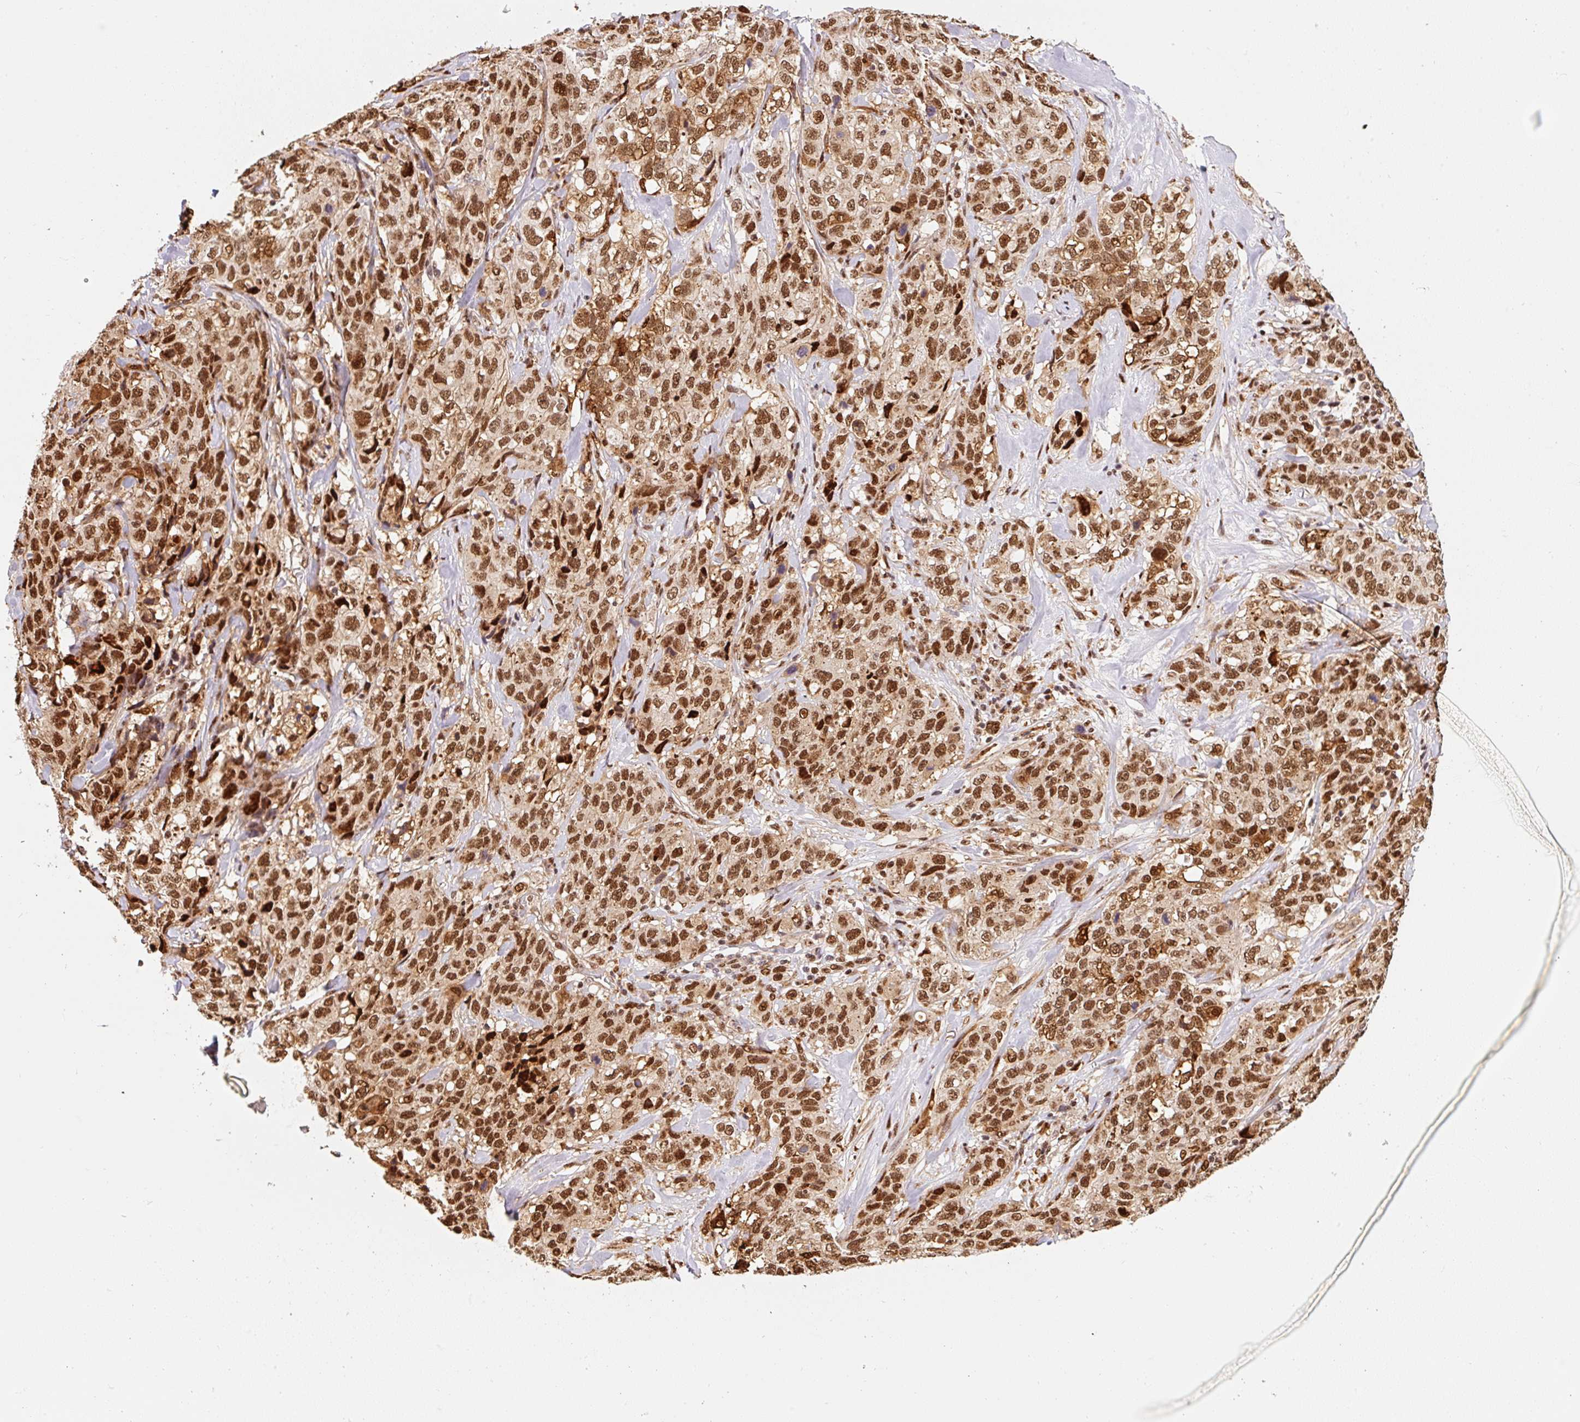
{"staining": {"intensity": "strong", "quantity": ">75%", "location": "nuclear"}, "tissue": "stomach cancer", "cell_type": "Tumor cells", "image_type": "cancer", "snomed": [{"axis": "morphology", "description": "Adenocarcinoma, NOS"}, {"axis": "topography", "description": "Stomach"}], "caption": "IHC (DAB (3,3'-diaminobenzidine)) staining of human stomach cancer displays strong nuclear protein positivity in approximately >75% of tumor cells.", "gene": "GPR139", "patient": {"sex": "male", "age": 48}}